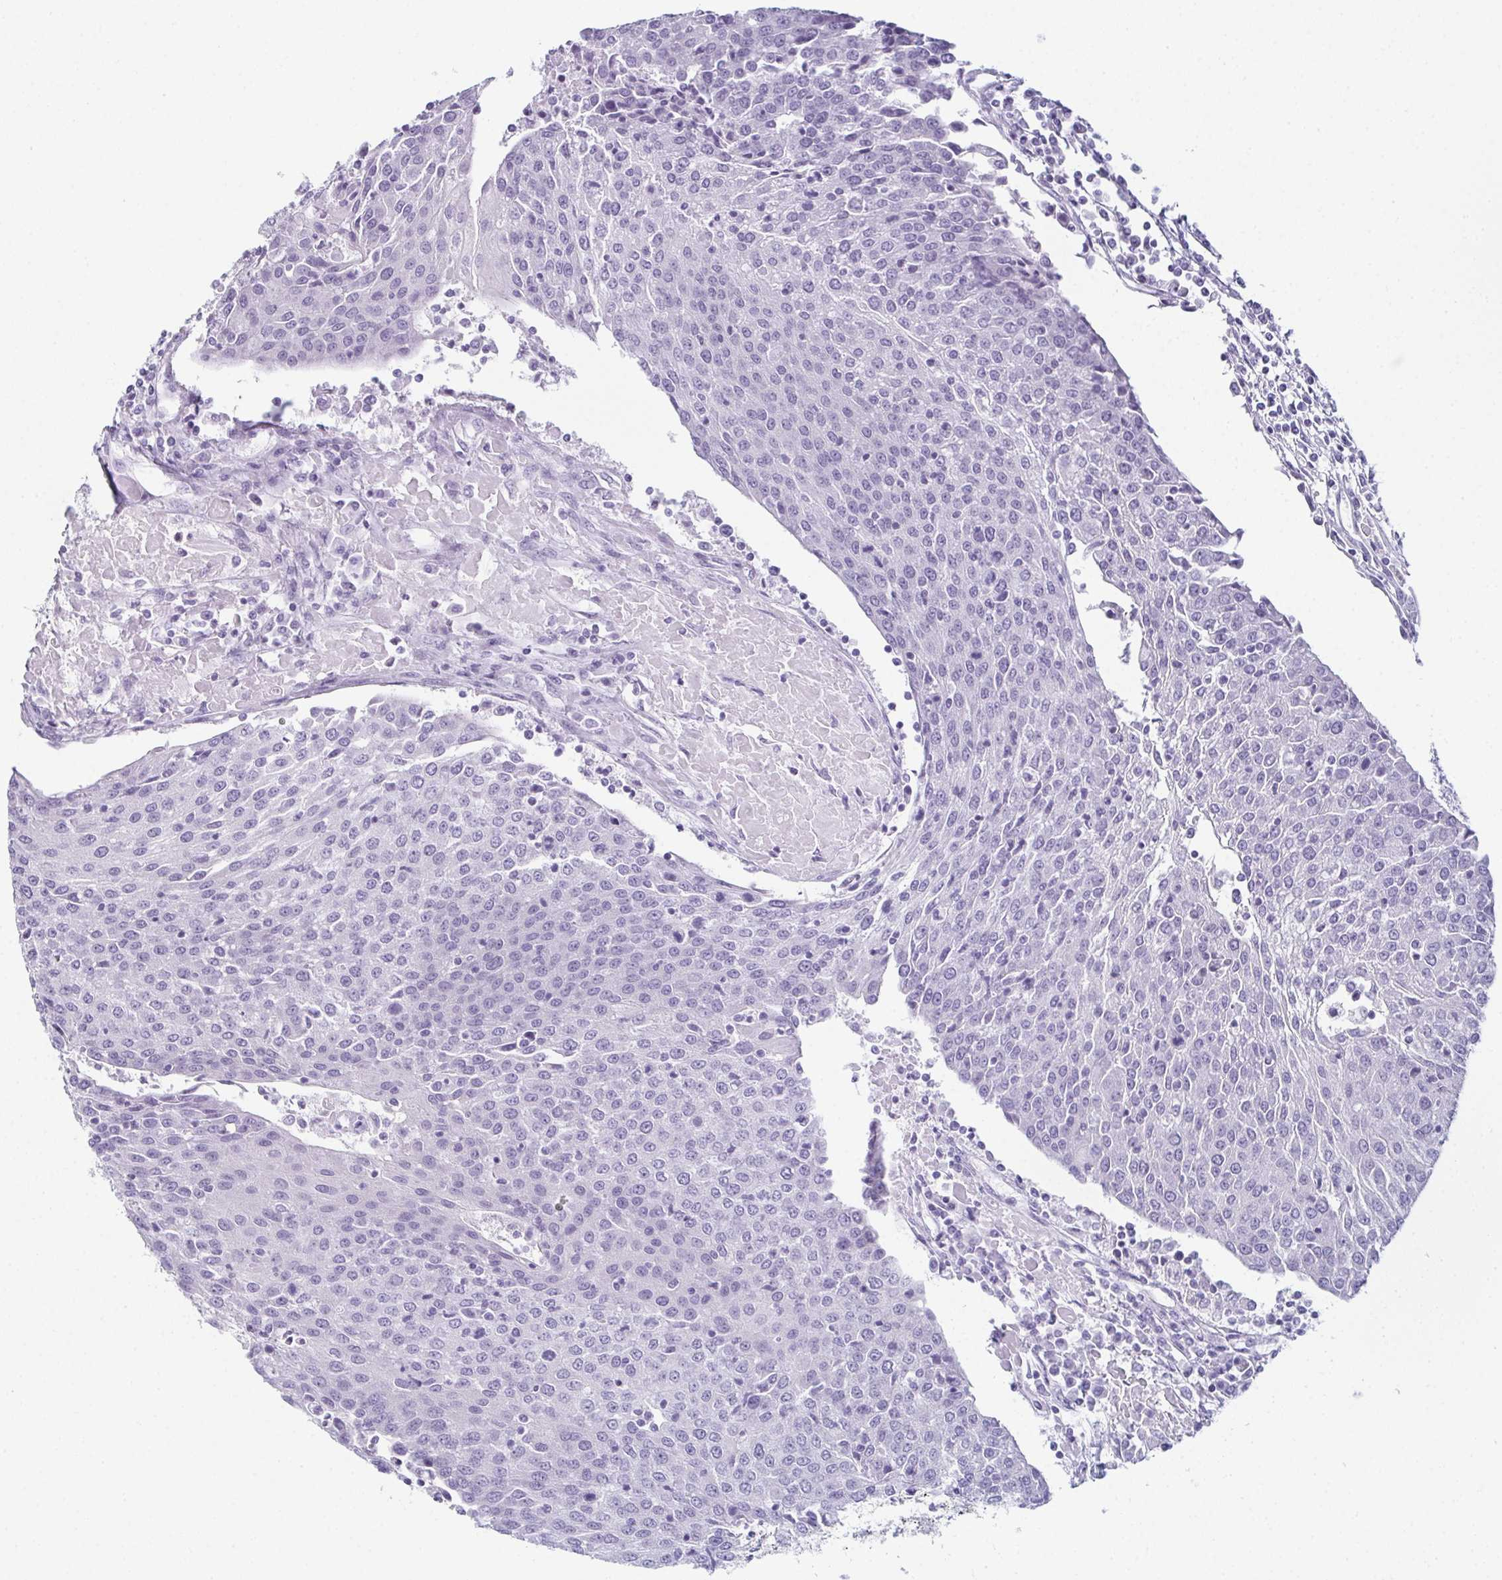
{"staining": {"intensity": "negative", "quantity": "none", "location": "none"}, "tissue": "urothelial cancer", "cell_type": "Tumor cells", "image_type": "cancer", "snomed": [{"axis": "morphology", "description": "Urothelial carcinoma, High grade"}, {"axis": "topography", "description": "Urinary bladder"}], "caption": "Urothelial cancer was stained to show a protein in brown. There is no significant expression in tumor cells. (Brightfield microscopy of DAB (3,3'-diaminobenzidine) IHC at high magnification).", "gene": "ENKUR", "patient": {"sex": "female", "age": 85}}